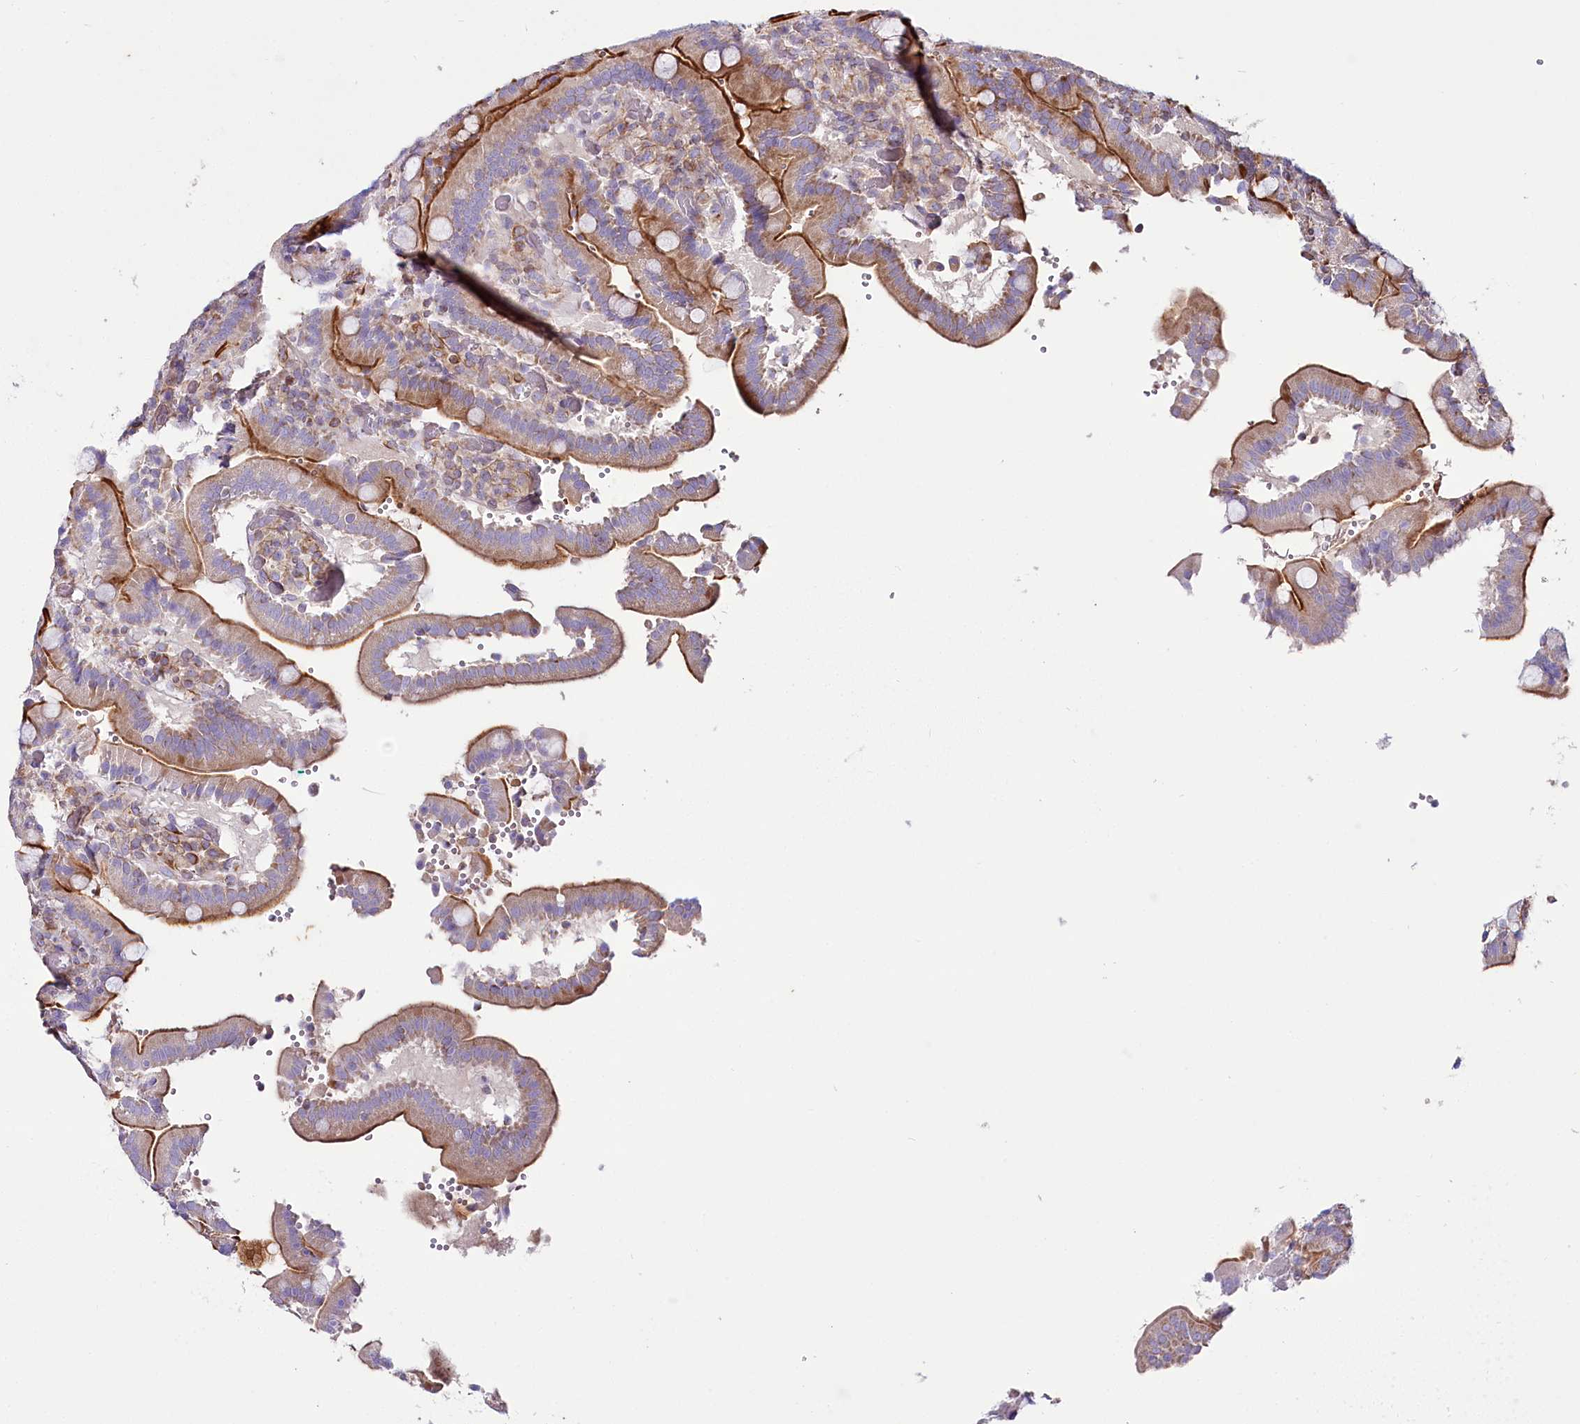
{"staining": {"intensity": "strong", "quantity": "25%-75%", "location": "cytoplasmic/membranous"}, "tissue": "duodenum", "cell_type": "Glandular cells", "image_type": "normal", "snomed": [{"axis": "morphology", "description": "Normal tissue, NOS"}, {"axis": "topography", "description": "Duodenum"}], "caption": "Human duodenum stained with a protein marker demonstrates strong staining in glandular cells.", "gene": "THUMPD3", "patient": {"sex": "female", "age": 62}}